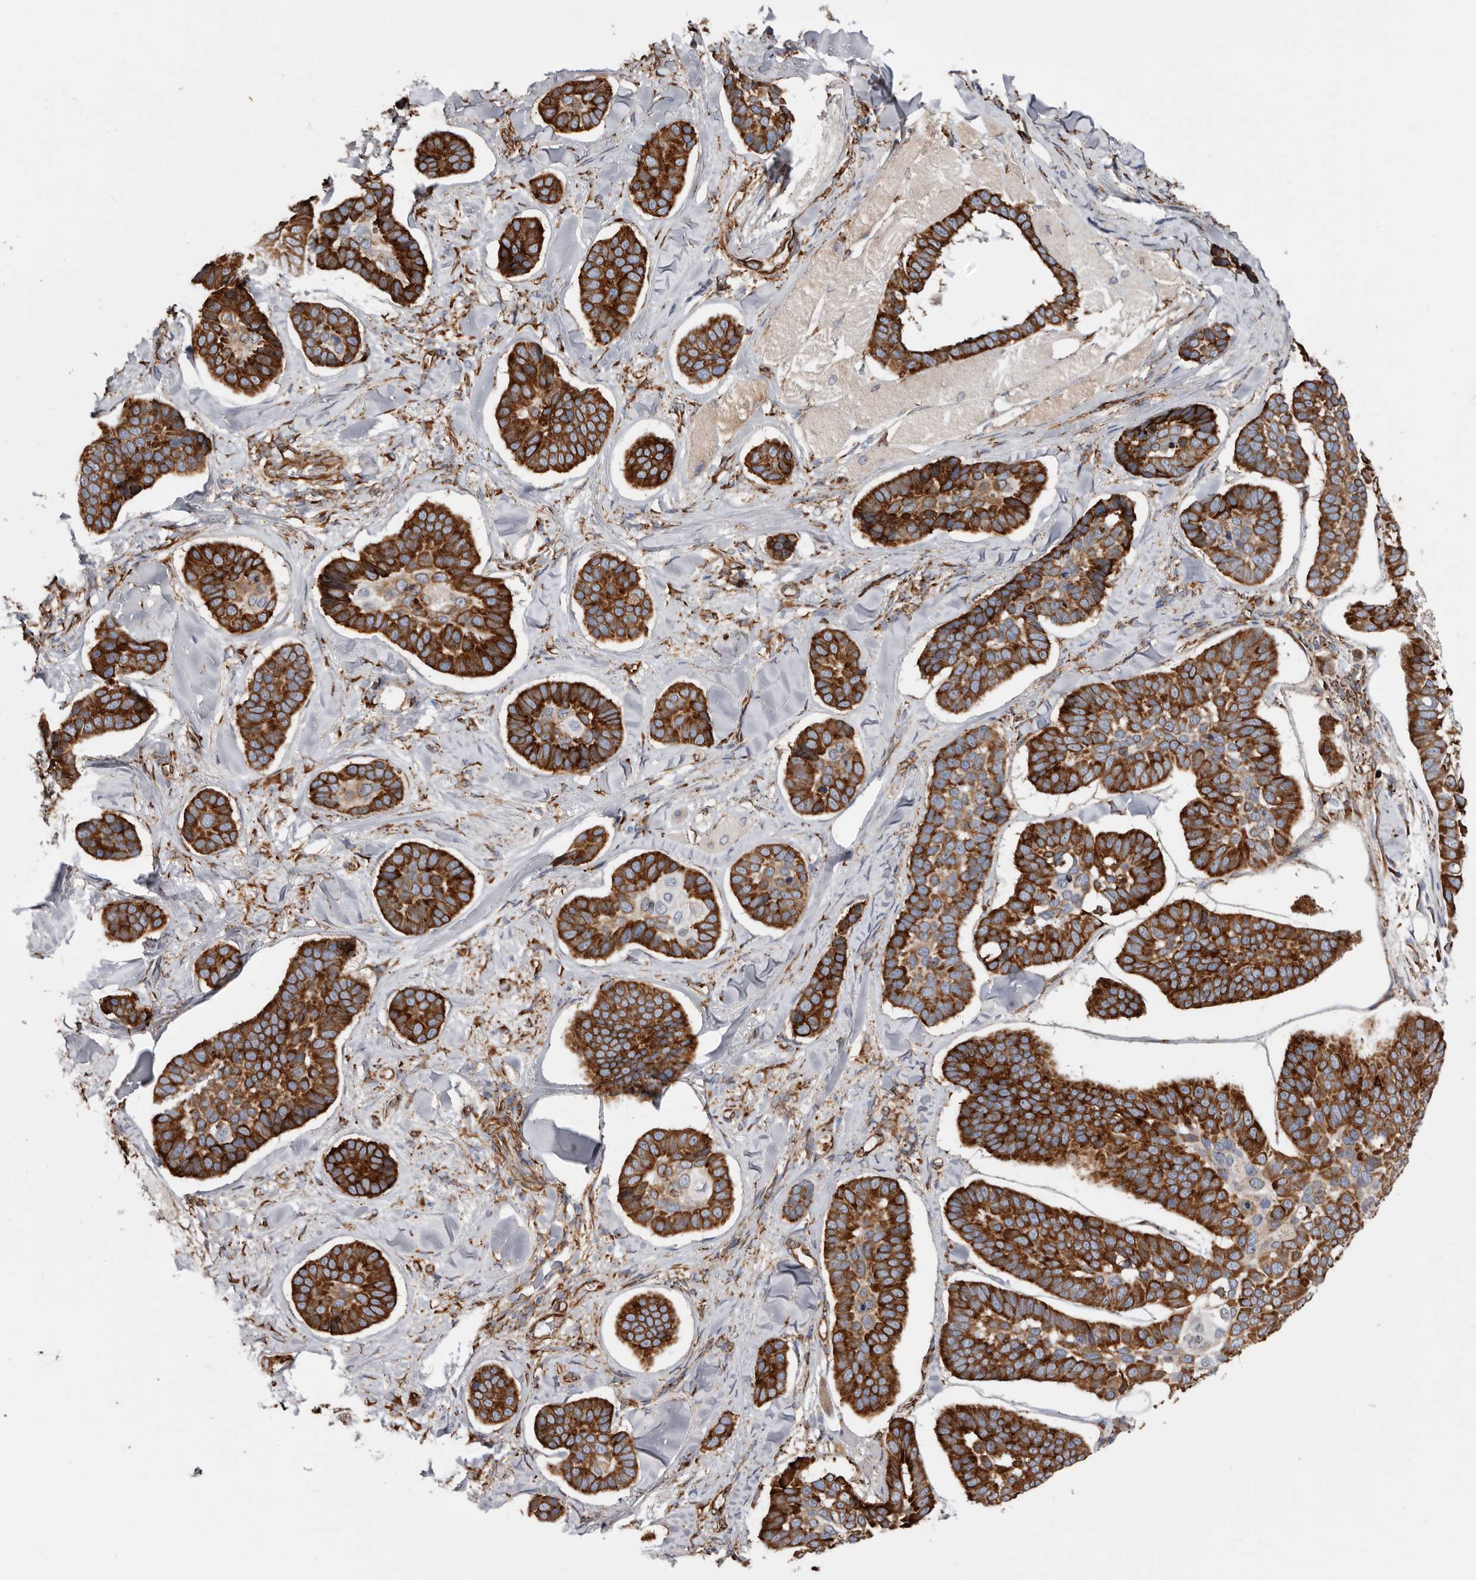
{"staining": {"intensity": "strong", "quantity": ">75%", "location": "cytoplasmic/membranous"}, "tissue": "skin cancer", "cell_type": "Tumor cells", "image_type": "cancer", "snomed": [{"axis": "morphology", "description": "Basal cell carcinoma"}, {"axis": "topography", "description": "Skin"}], "caption": "IHC of human skin cancer demonstrates high levels of strong cytoplasmic/membranous expression in approximately >75% of tumor cells.", "gene": "SEMA3E", "patient": {"sex": "male", "age": 62}}